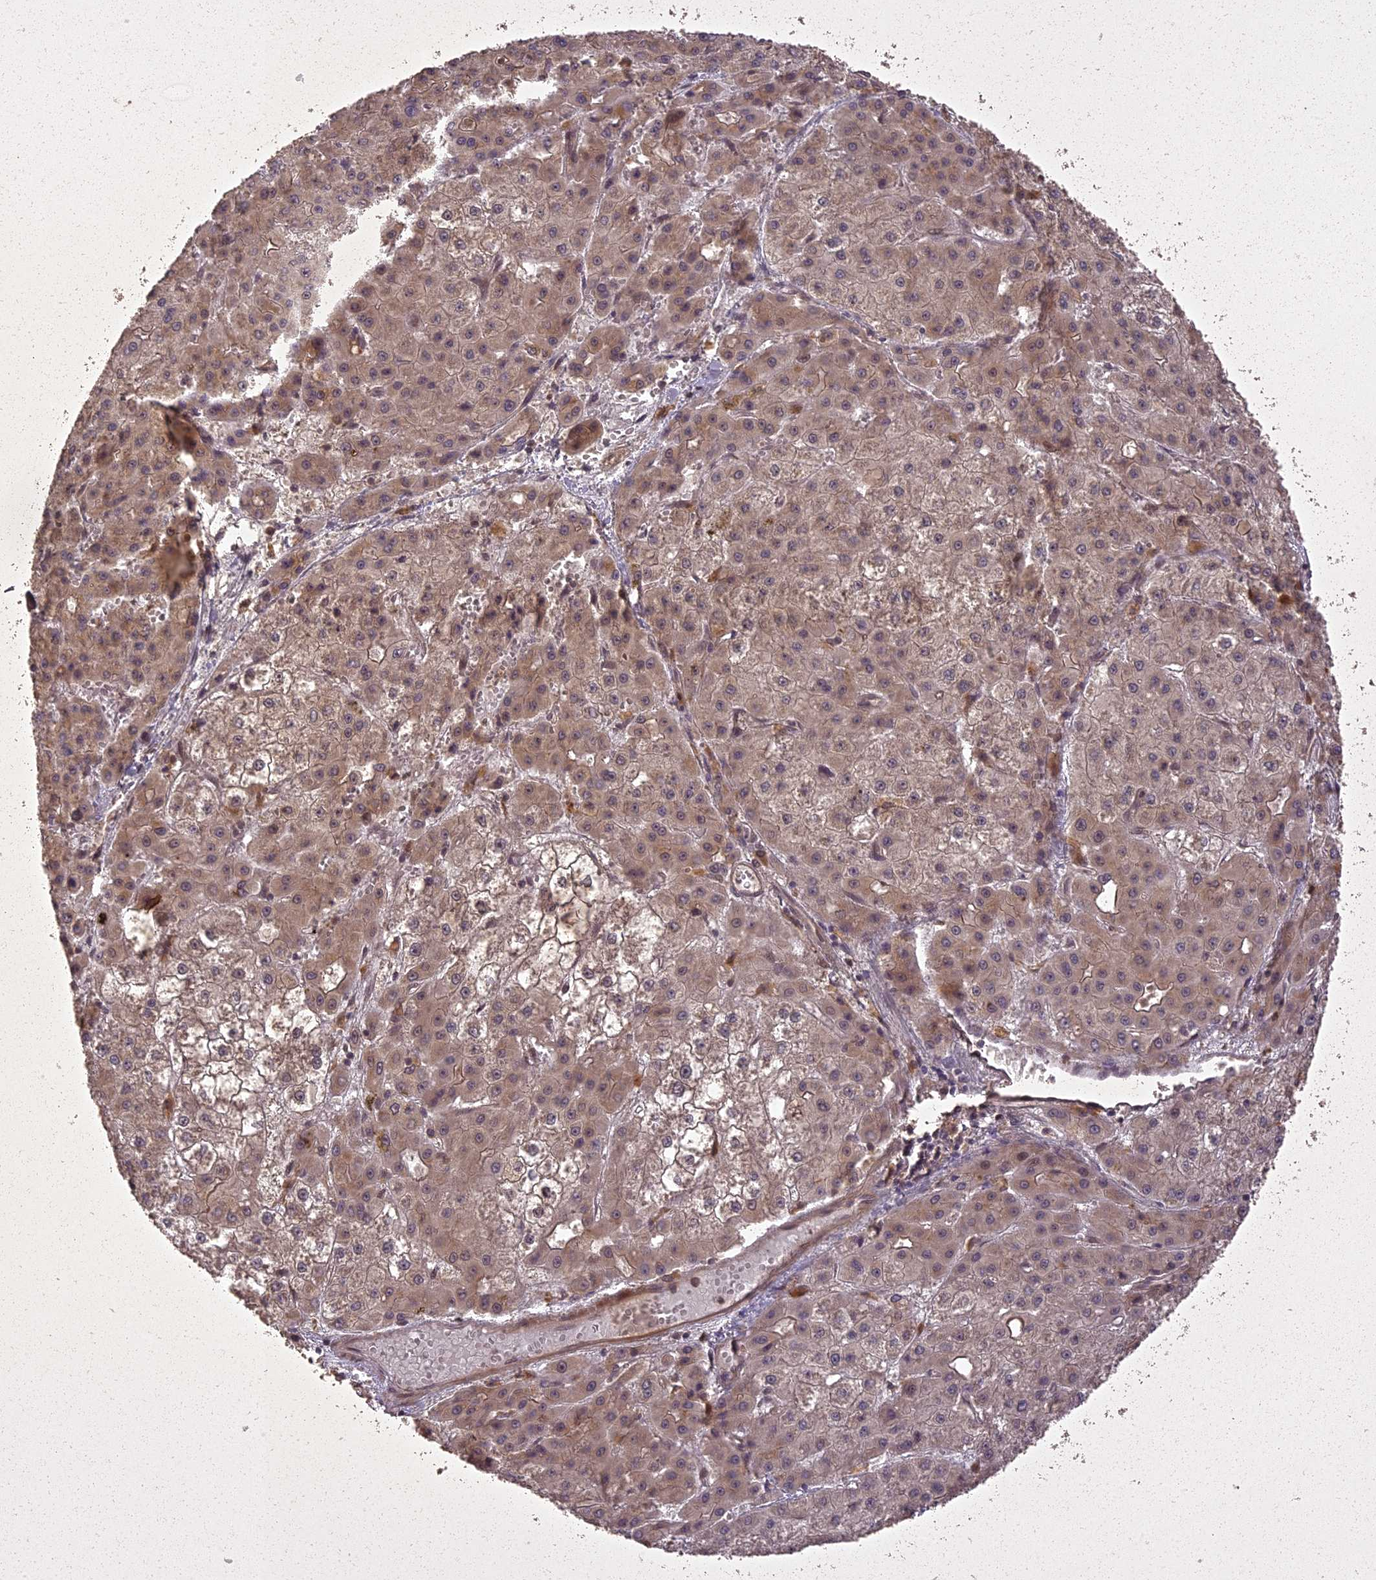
{"staining": {"intensity": "weak", "quantity": "25%-75%", "location": "cytoplasmic/membranous,nuclear"}, "tissue": "liver cancer", "cell_type": "Tumor cells", "image_type": "cancer", "snomed": [{"axis": "morphology", "description": "Carcinoma, Hepatocellular, NOS"}, {"axis": "topography", "description": "Liver"}], "caption": "The micrograph demonstrates immunohistochemical staining of liver cancer (hepatocellular carcinoma). There is weak cytoplasmic/membranous and nuclear positivity is present in about 25%-75% of tumor cells.", "gene": "LIN37", "patient": {"sex": "male", "age": 47}}